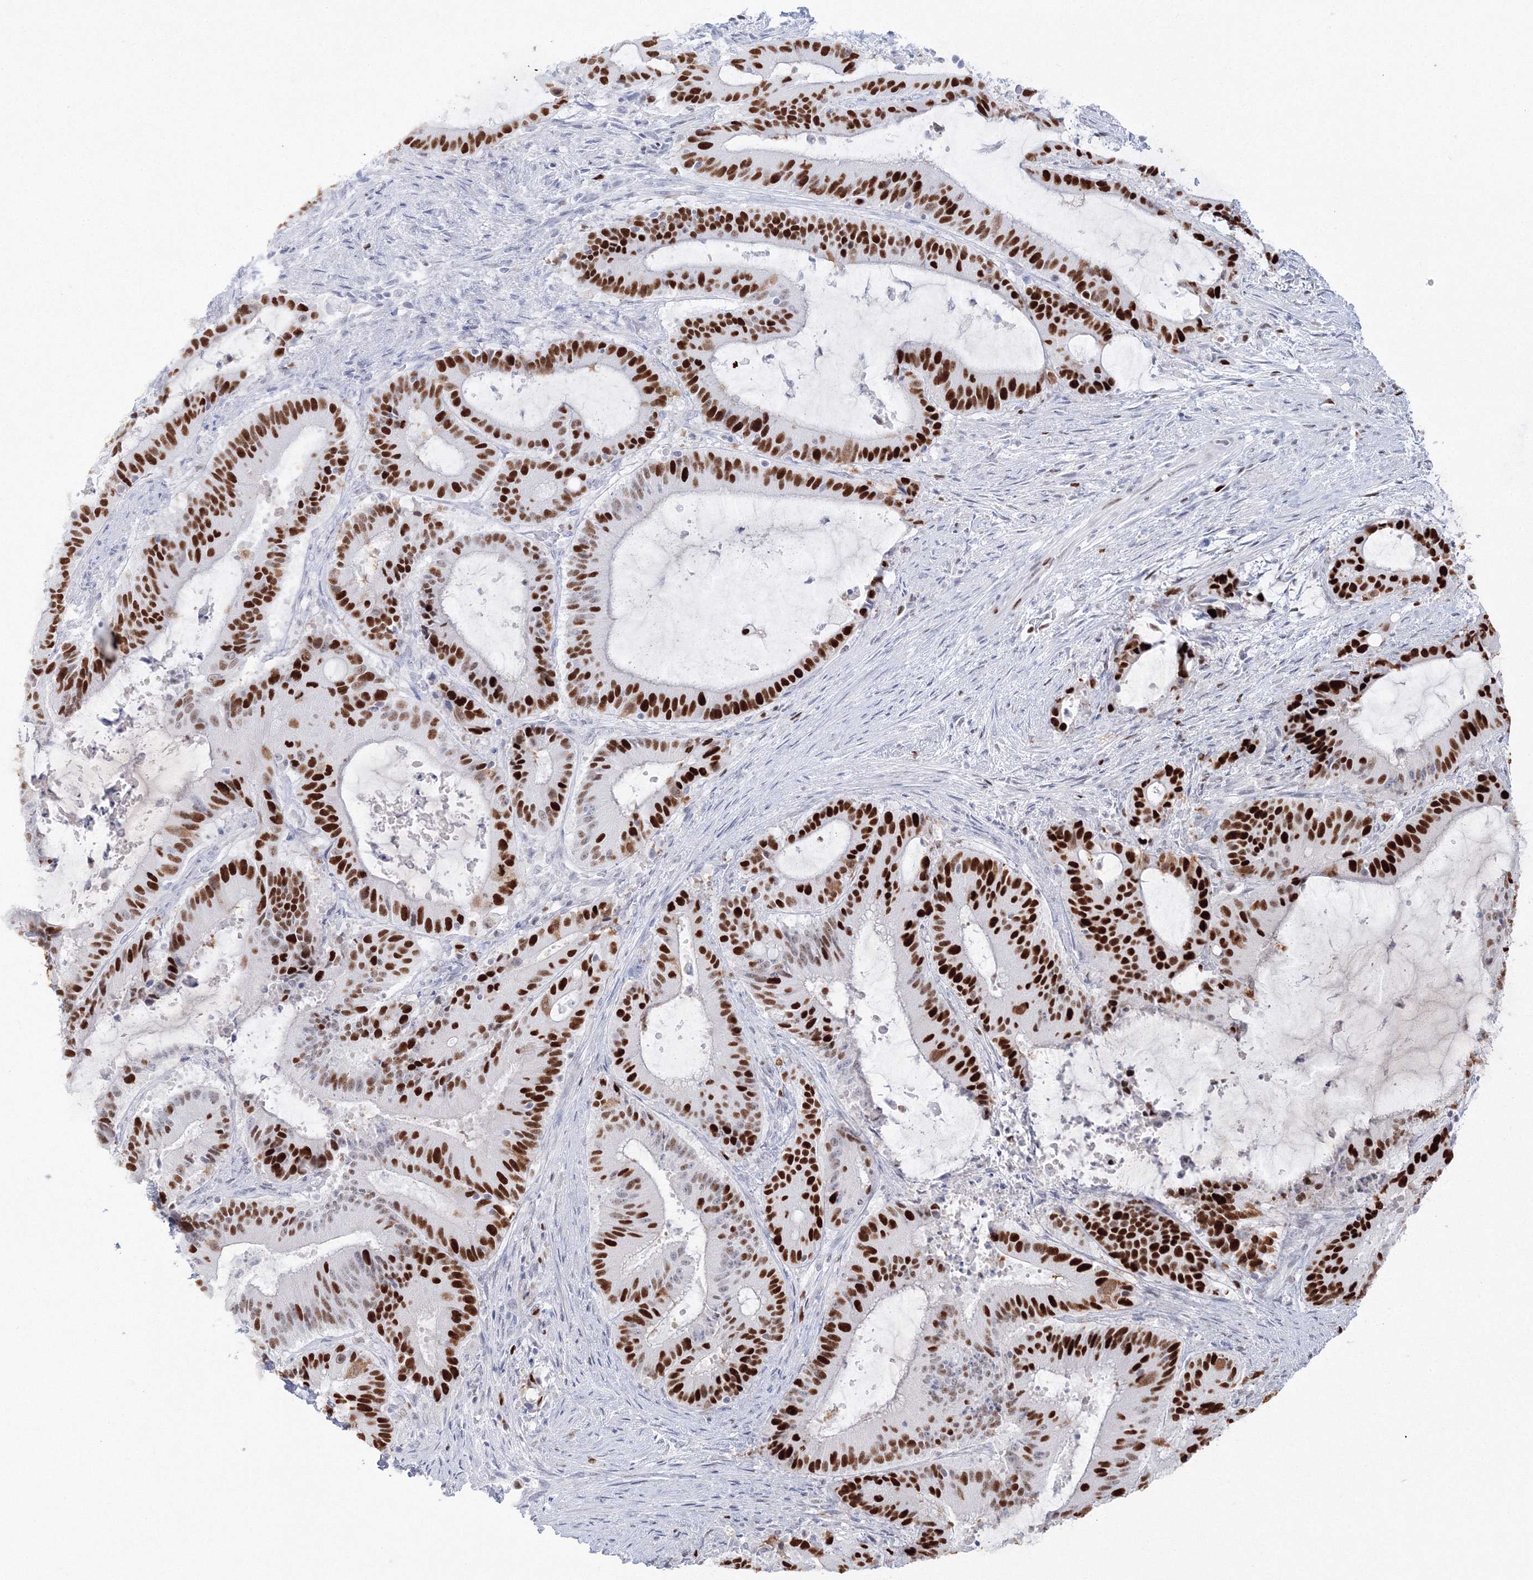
{"staining": {"intensity": "strong", "quantity": ">75%", "location": "nuclear"}, "tissue": "liver cancer", "cell_type": "Tumor cells", "image_type": "cancer", "snomed": [{"axis": "morphology", "description": "Normal tissue, NOS"}, {"axis": "morphology", "description": "Cholangiocarcinoma"}, {"axis": "topography", "description": "Liver"}, {"axis": "topography", "description": "Peripheral nerve tissue"}], "caption": "Protein expression by immunohistochemistry (IHC) reveals strong nuclear positivity in about >75% of tumor cells in liver cholangiocarcinoma. The staining was performed using DAB (3,3'-diaminobenzidine), with brown indicating positive protein expression. Nuclei are stained blue with hematoxylin.", "gene": "LIG1", "patient": {"sex": "female", "age": 73}}